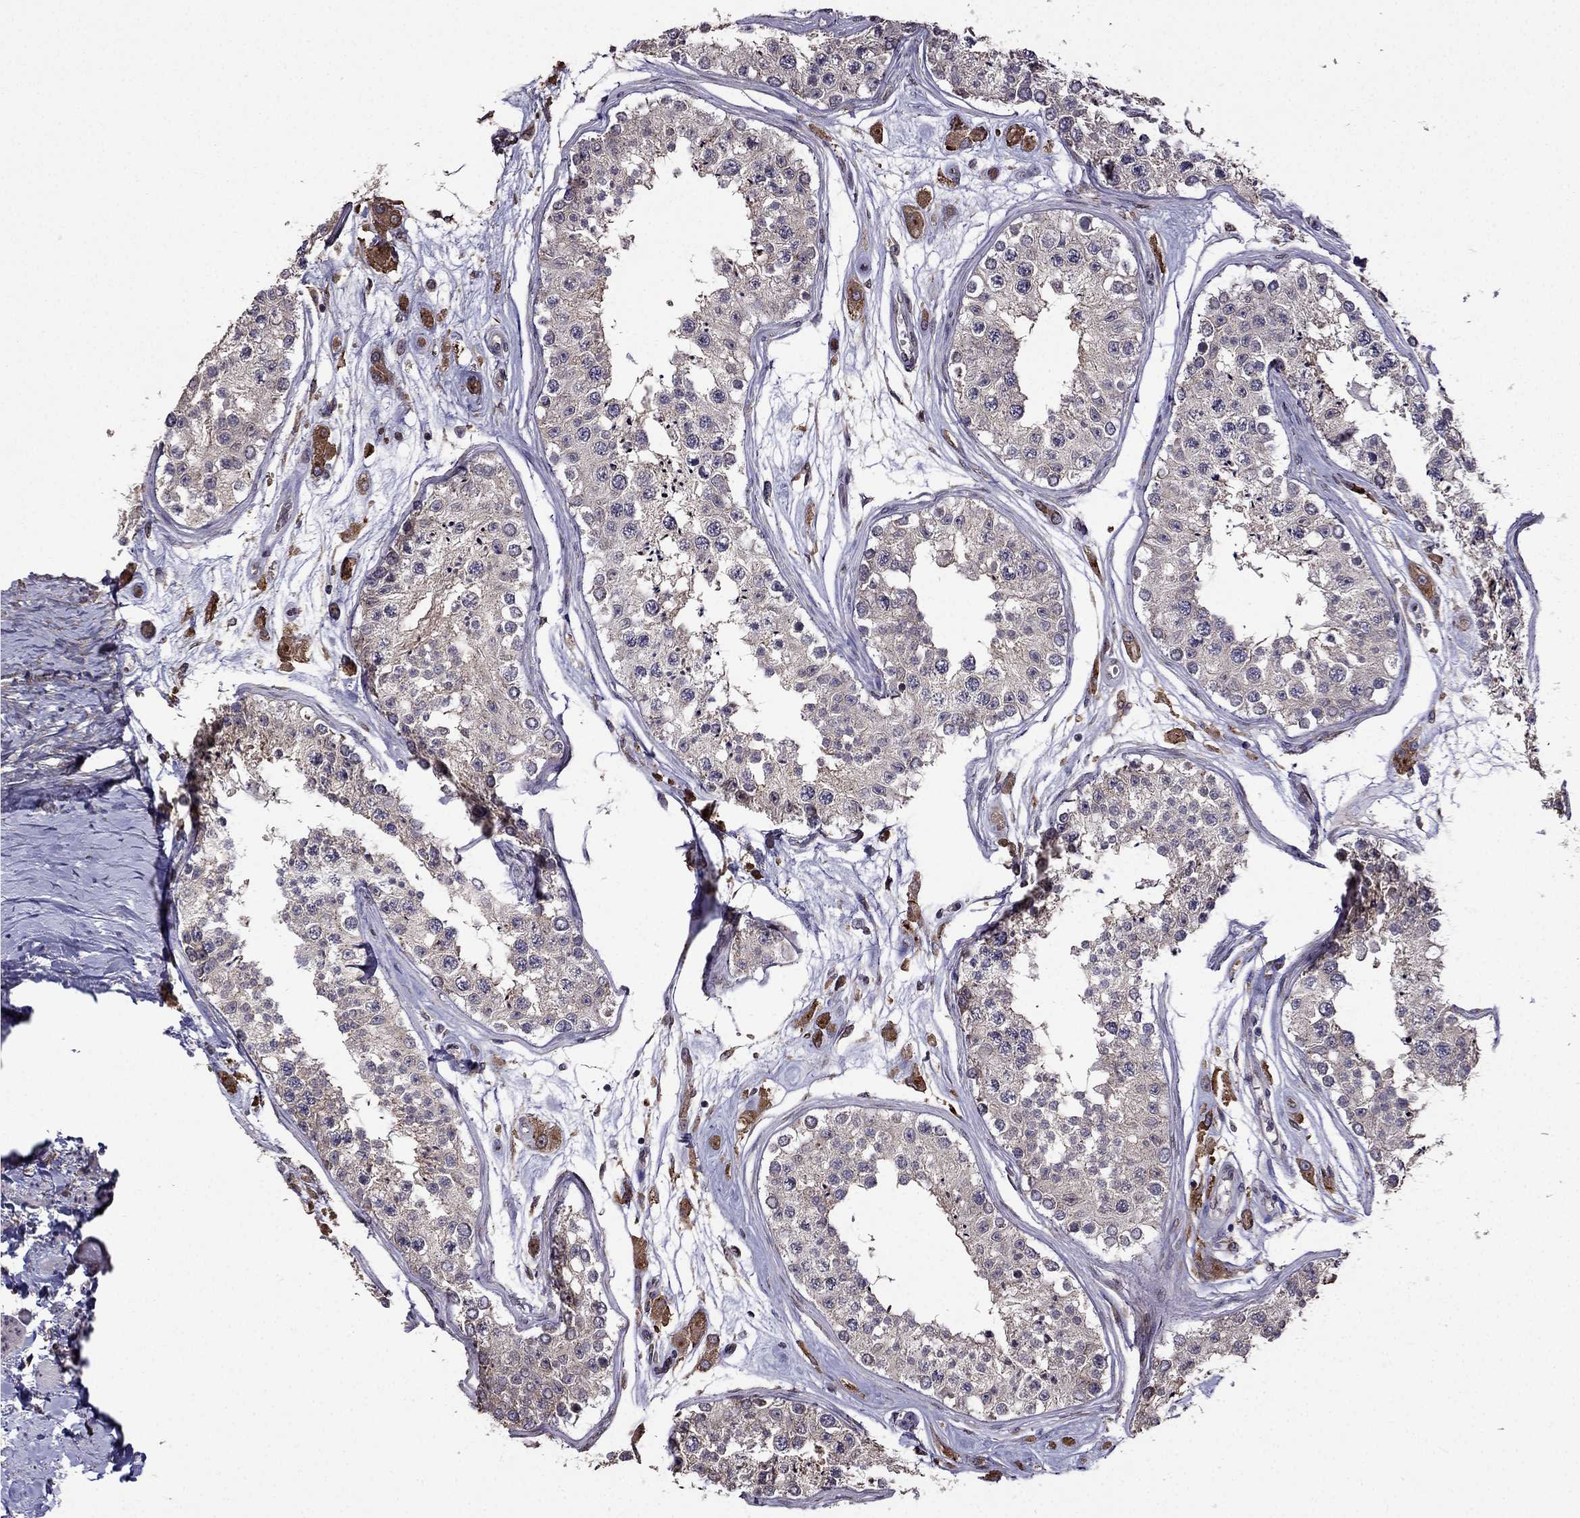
{"staining": {"intensity": "moderate", "quantity": "<25%", "location": "cytoplasmic/membranous"}, "tissue": "testis", "cell_type": "Cells in seminiferous ducts", "image_type": "normal", "snomed": [{"axis": "morphology", "description": "Normal tissue, NOS"}, {"axis": "topography", "description": "Testis"}], "caption": "Immunohistochemical staining of unremarkable testis exhibits low levels of moderate cytoplasmic/membranous positivity in approximately <25% of cells in seminiferous ducts. Immunohistochemistry stains the protein of interest in brown and the nuclei are stained blue.", "gene": "IKBIP", "patient": {"sex": "male", "age": 25}}